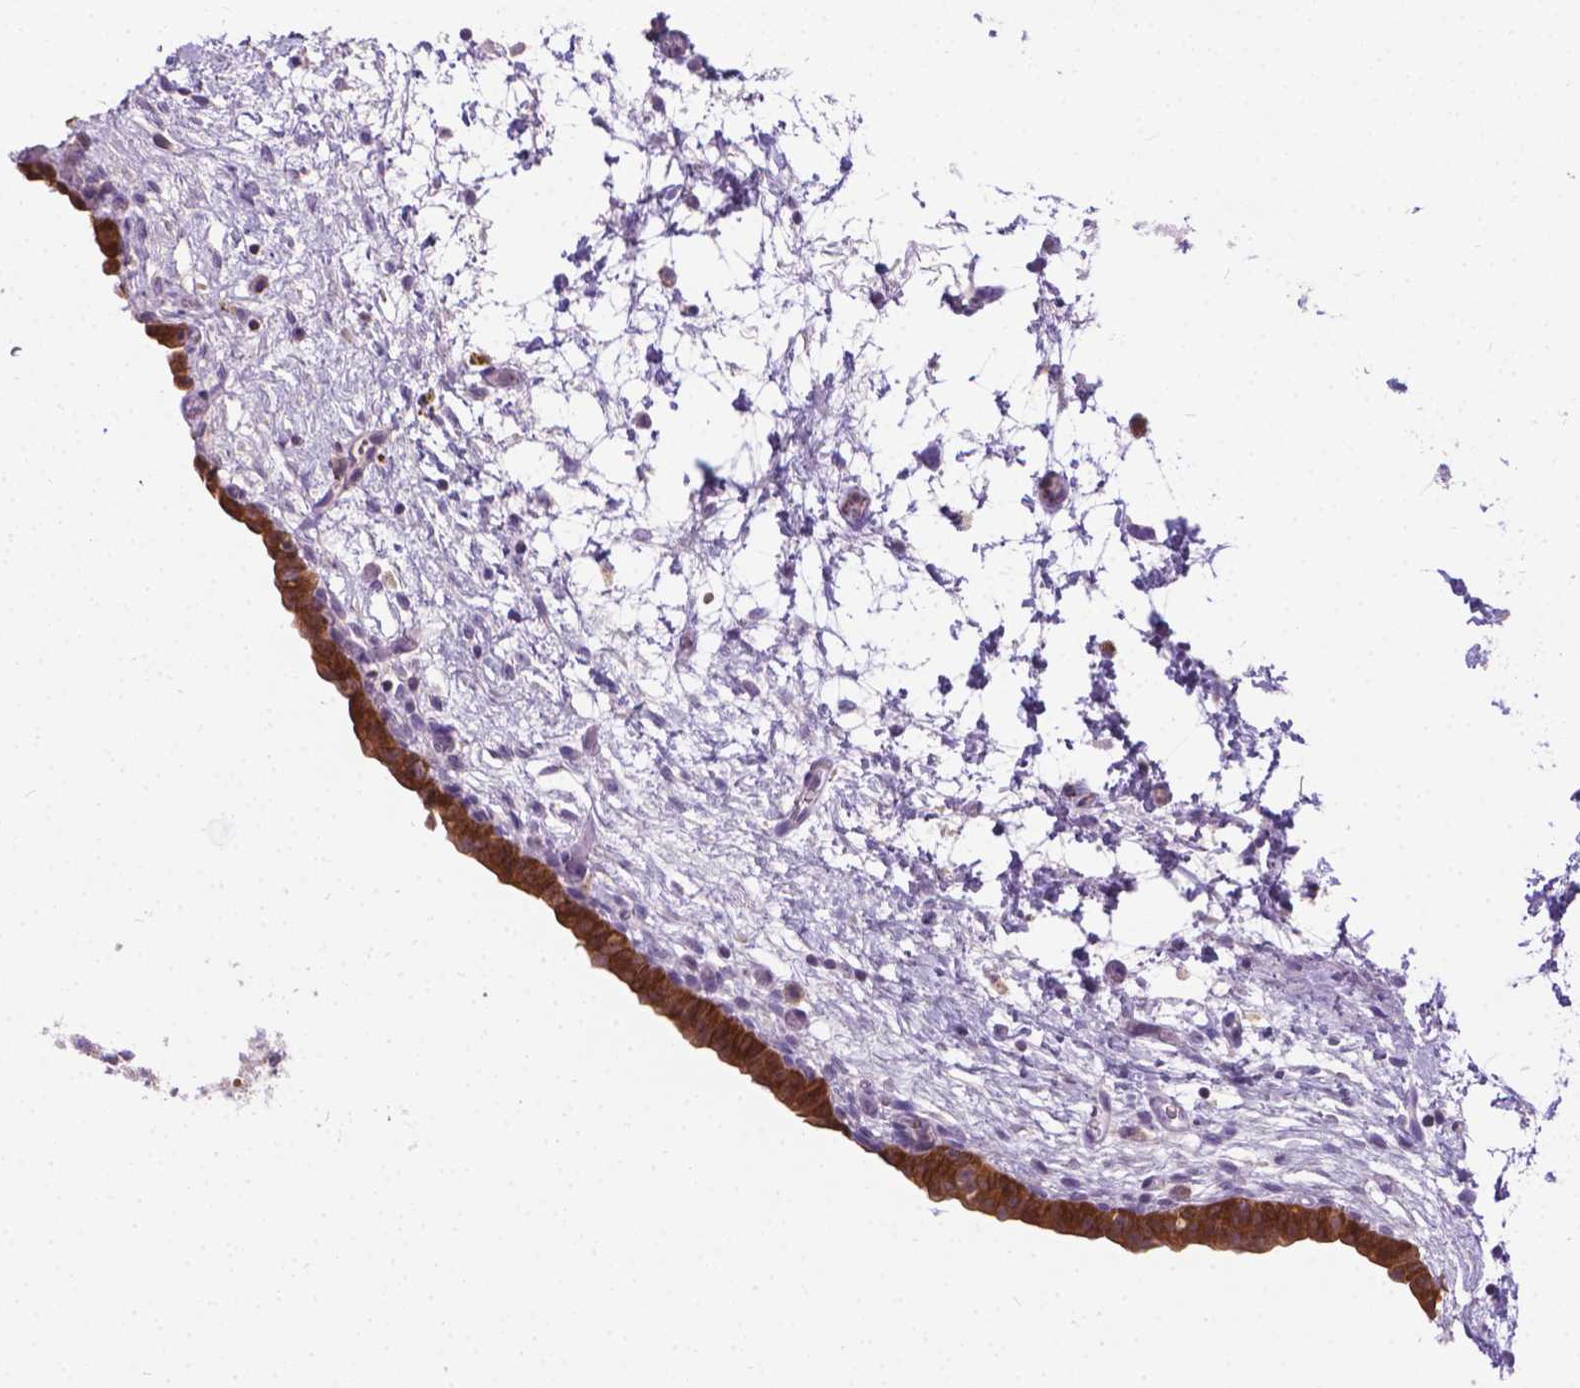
{"staining": {"intensity": "moderate", "quantity": ">75%", "location": "cytoplasmic/membranous"}, "tissue": "urinary bladder", "cell_type": "Urothelial cells", "image_type": "normal", "snomed": [{"axis": "morphology", "description": "Normal tissue, NOS"}, {"axis": "topography", "description": "Urinary bladder"}], "caption": "Benign urinary bladder exhibits moderate cytoplasmic/membranous staining in approximately >75% of urothelial cells (DAB (3,3'-diaminobenzidine) IHC with brightfield microscopy, high magnification)..", "gene": "TM4SF18", "patient": {"sex": "male", "age": 69}}